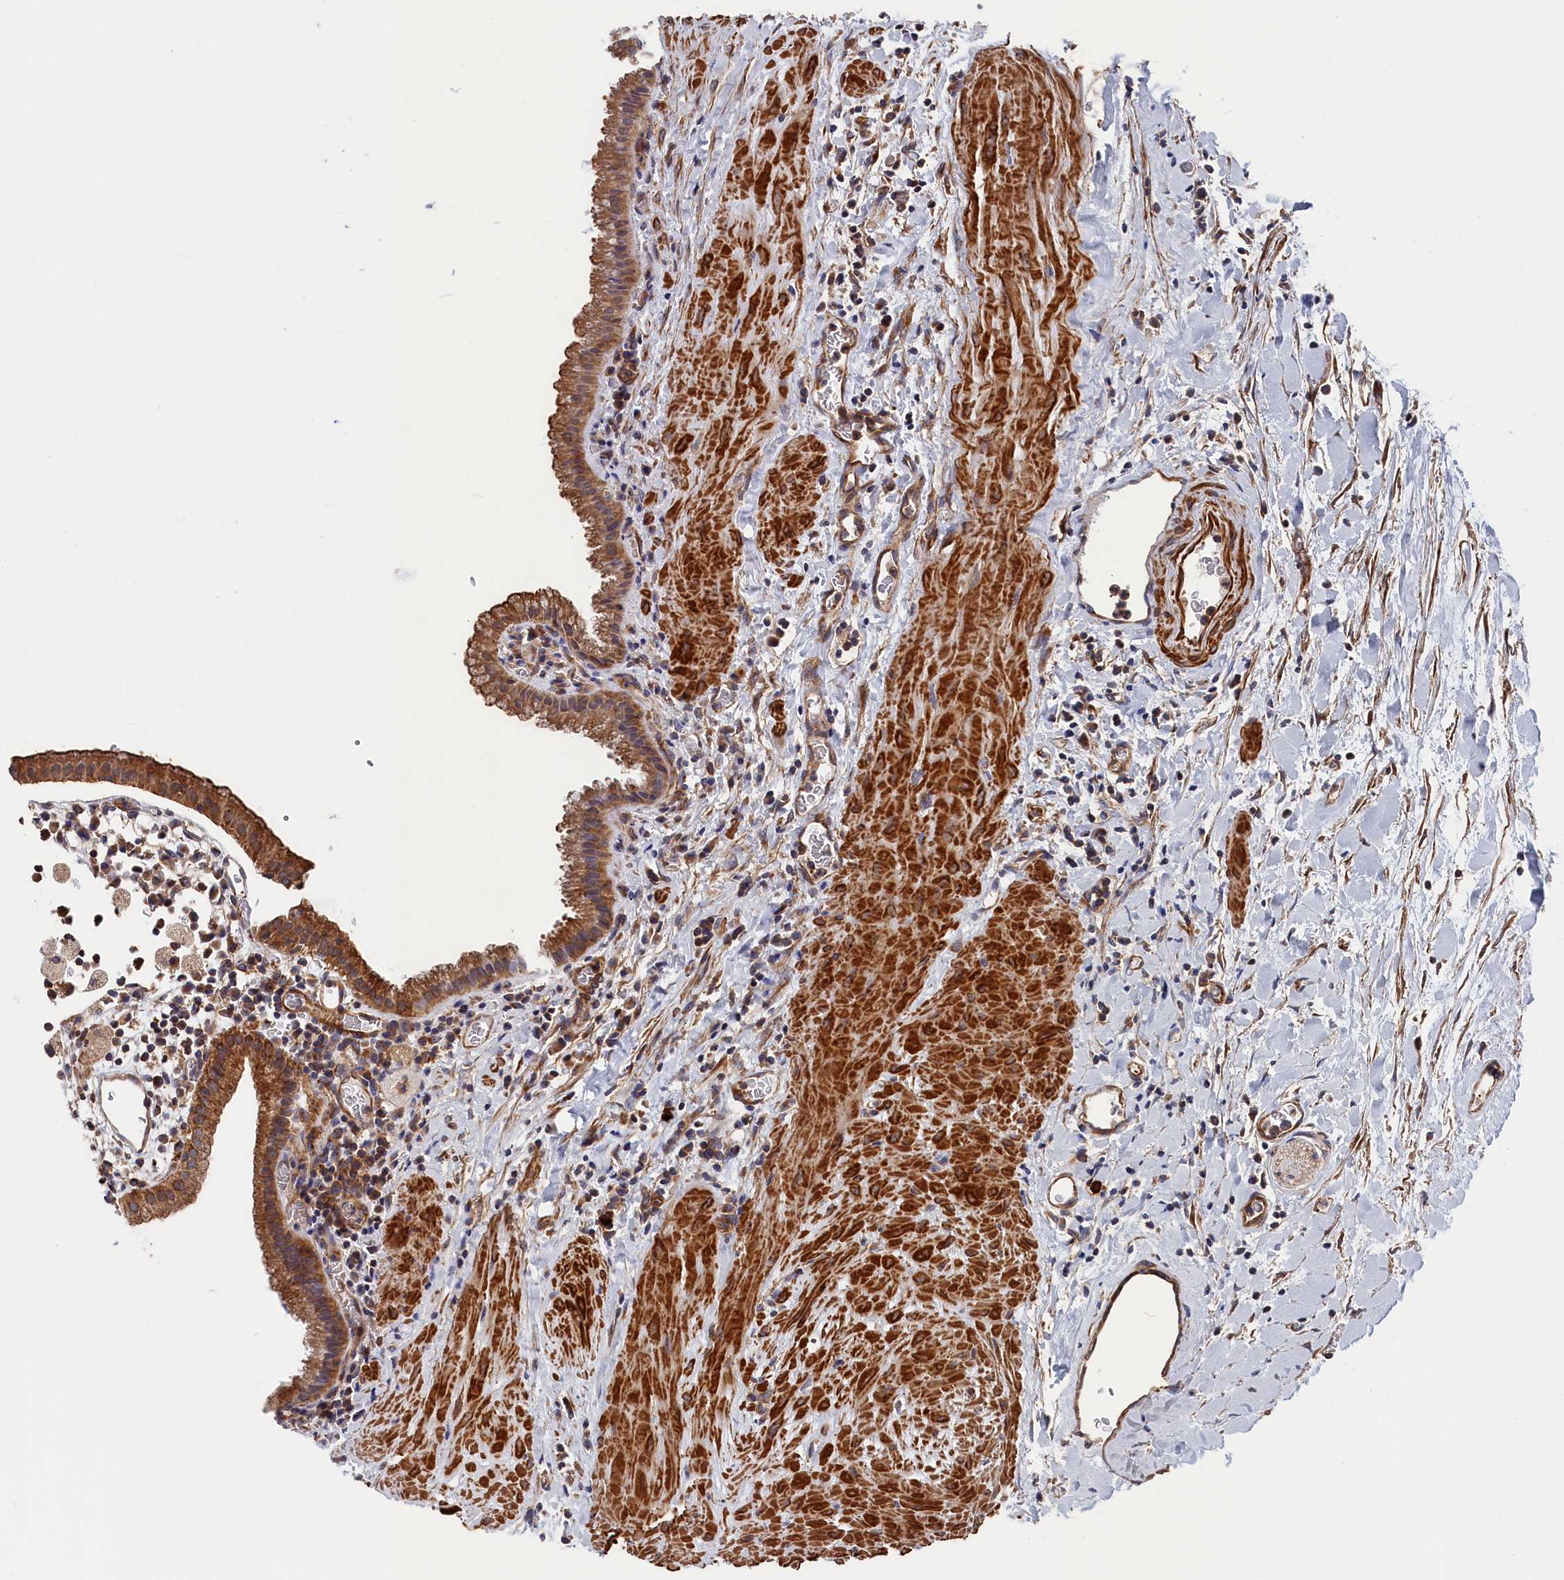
{"staining": {"intensity": "strong", "quantity": ">75%", "location": "cytoplasmic/membranous"}, "tissue": "gallbladder", "cell_type": "Glandular cells", "image_type": "normal", "snomed": [{"axis": "morphology", "description": "Normal tissue, NOS"}, {"axis": "topography", "description": "Gallbladder"}], "caption": "Immunohistochemistry (IHC) (DAB (3,3'-diaminobenzidine)) staining of normal gallbladder demonstrates strong cytoplasmic/membranous protein expression in about >75% of glandular cells.", "gene": "LDHD", "patient": {"sex": "male", "age": 78}}